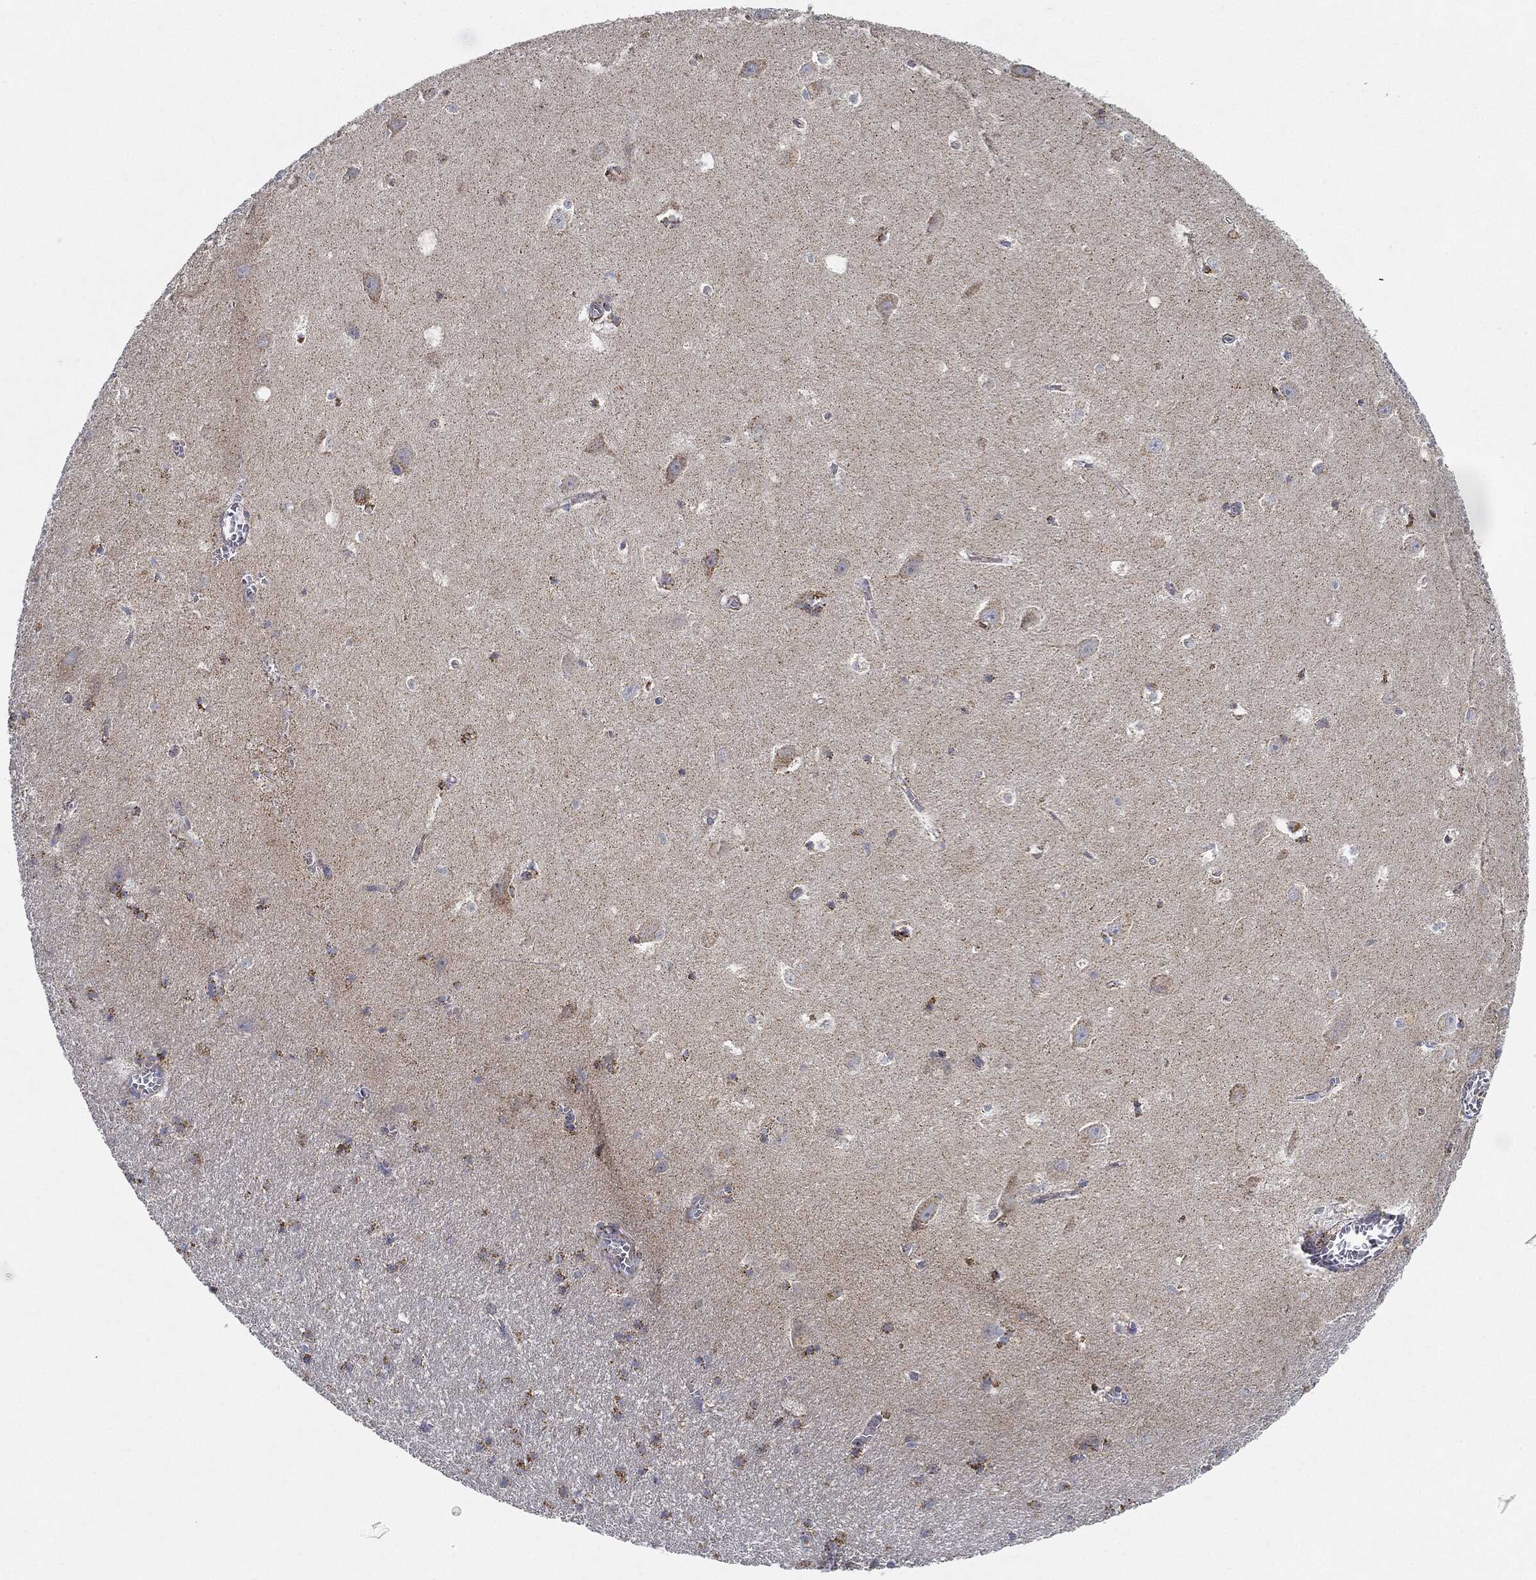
{"staining": {"intensity": "moderate", "quantity": "<25%", "location": "cytoplasmic/membranous"}, "tissue": "hippocampus", "cell_type": "Glial cells", "image_type": "normal", "snomed": [{"axis": "morphology", "description": "Normal tissue, NOS"}, {"axis": "topography", "description": "Hippocampus"}], "caption": "High-magnification brightfield microscopy of normal hippocampus stained with DAB (brown) and counterstained with hematoxylin (blue). glial cells exhibit moderate cytoplasmic/membranous positivity is identified in about<25% of cells. (Brightfield microscopy of DAB IHC at high magnification).", "gene": "CAPN15", "patient": {"sex": "female", "age": 64}}